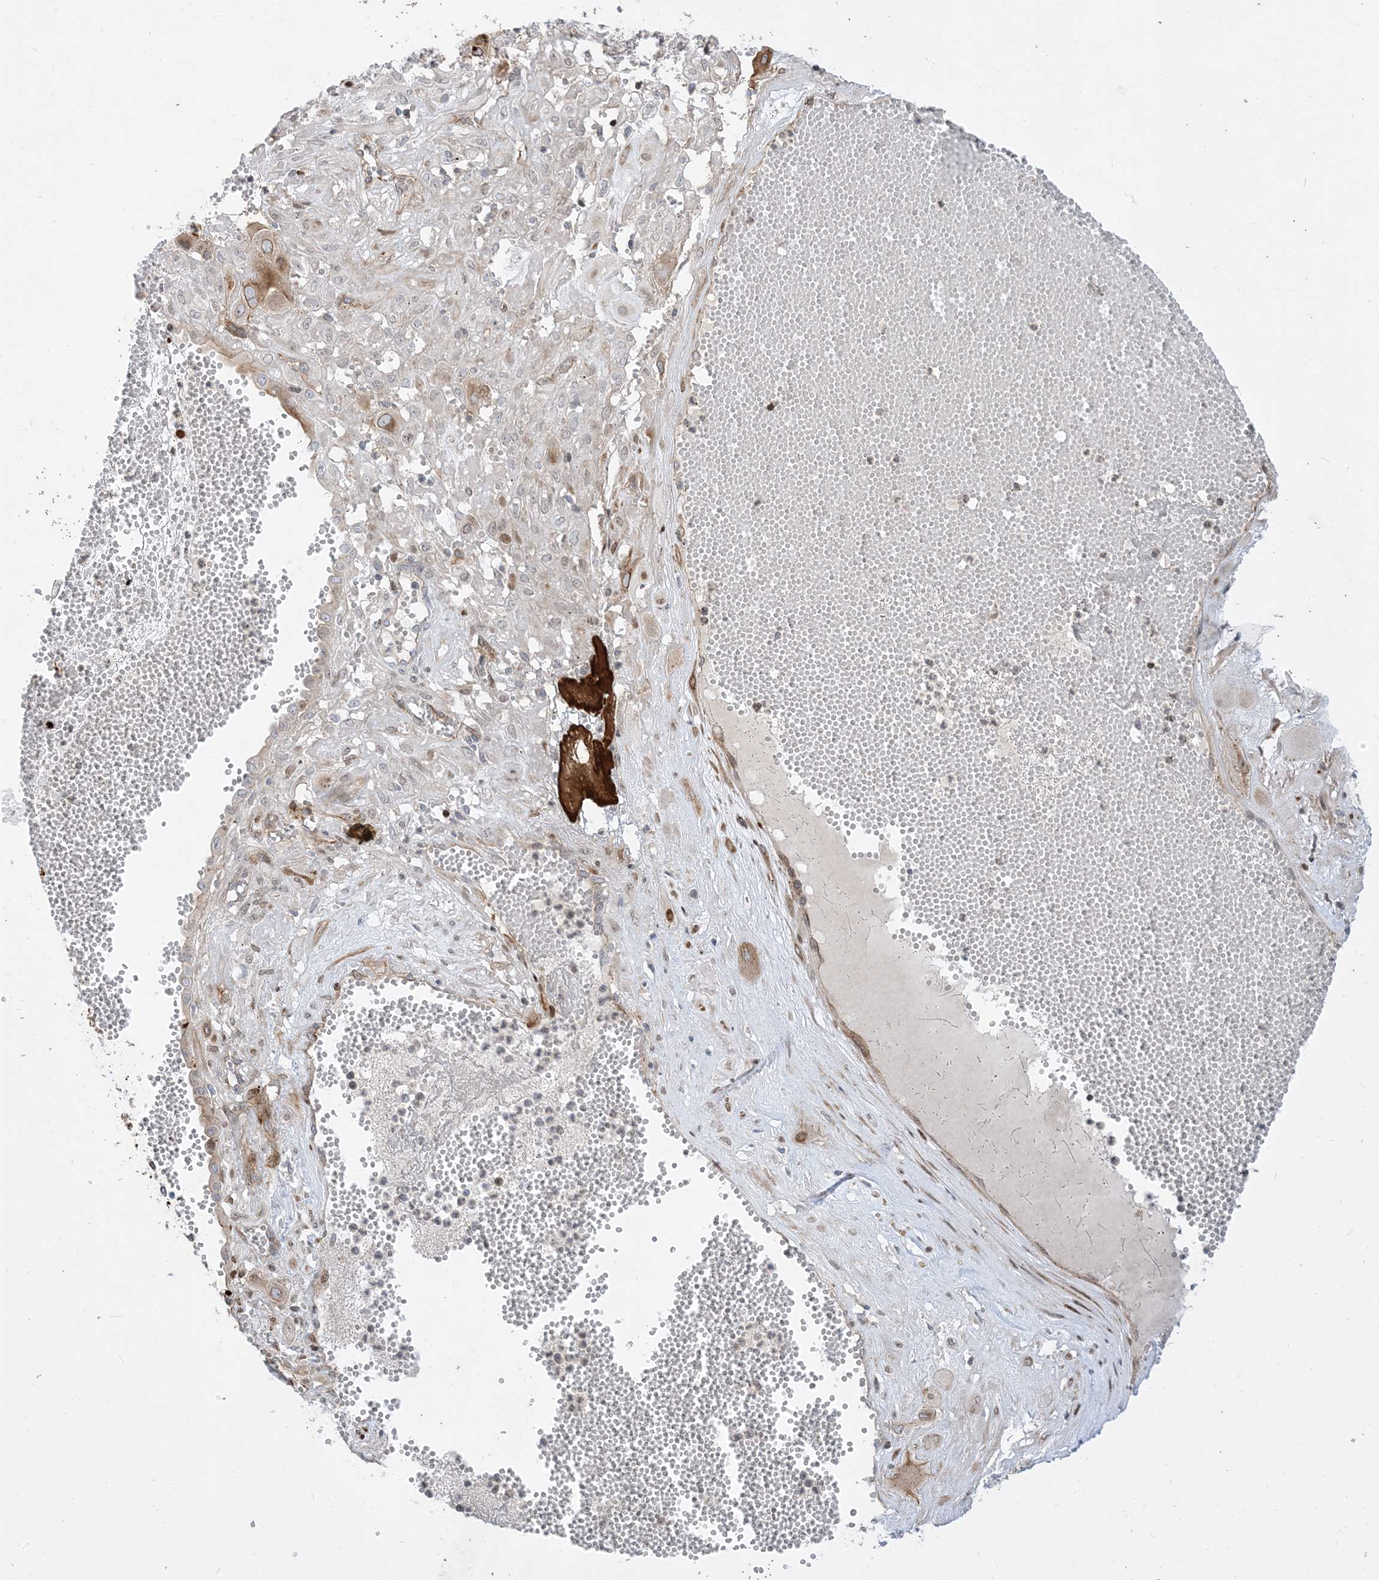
{"staining": {"intensity": "weak", "quantity": "25%-75%", "location": "cytoplasmic/membranous"}, "tissue": "cervical cancer", "cell_type": "Tumor cells", "image_type": "cancer", "snomed": [{"axis": "morphology", "description": "Squamous cell carcinoma, NOS"}, {"axis": "topography", "description": "Cervix"}], "caption": "Cervical cancer stained with a protein marker exhibits weak staining in tumor cells.", "gene": "TYSND1", "patient": {"sex": "female", "age": 34}}